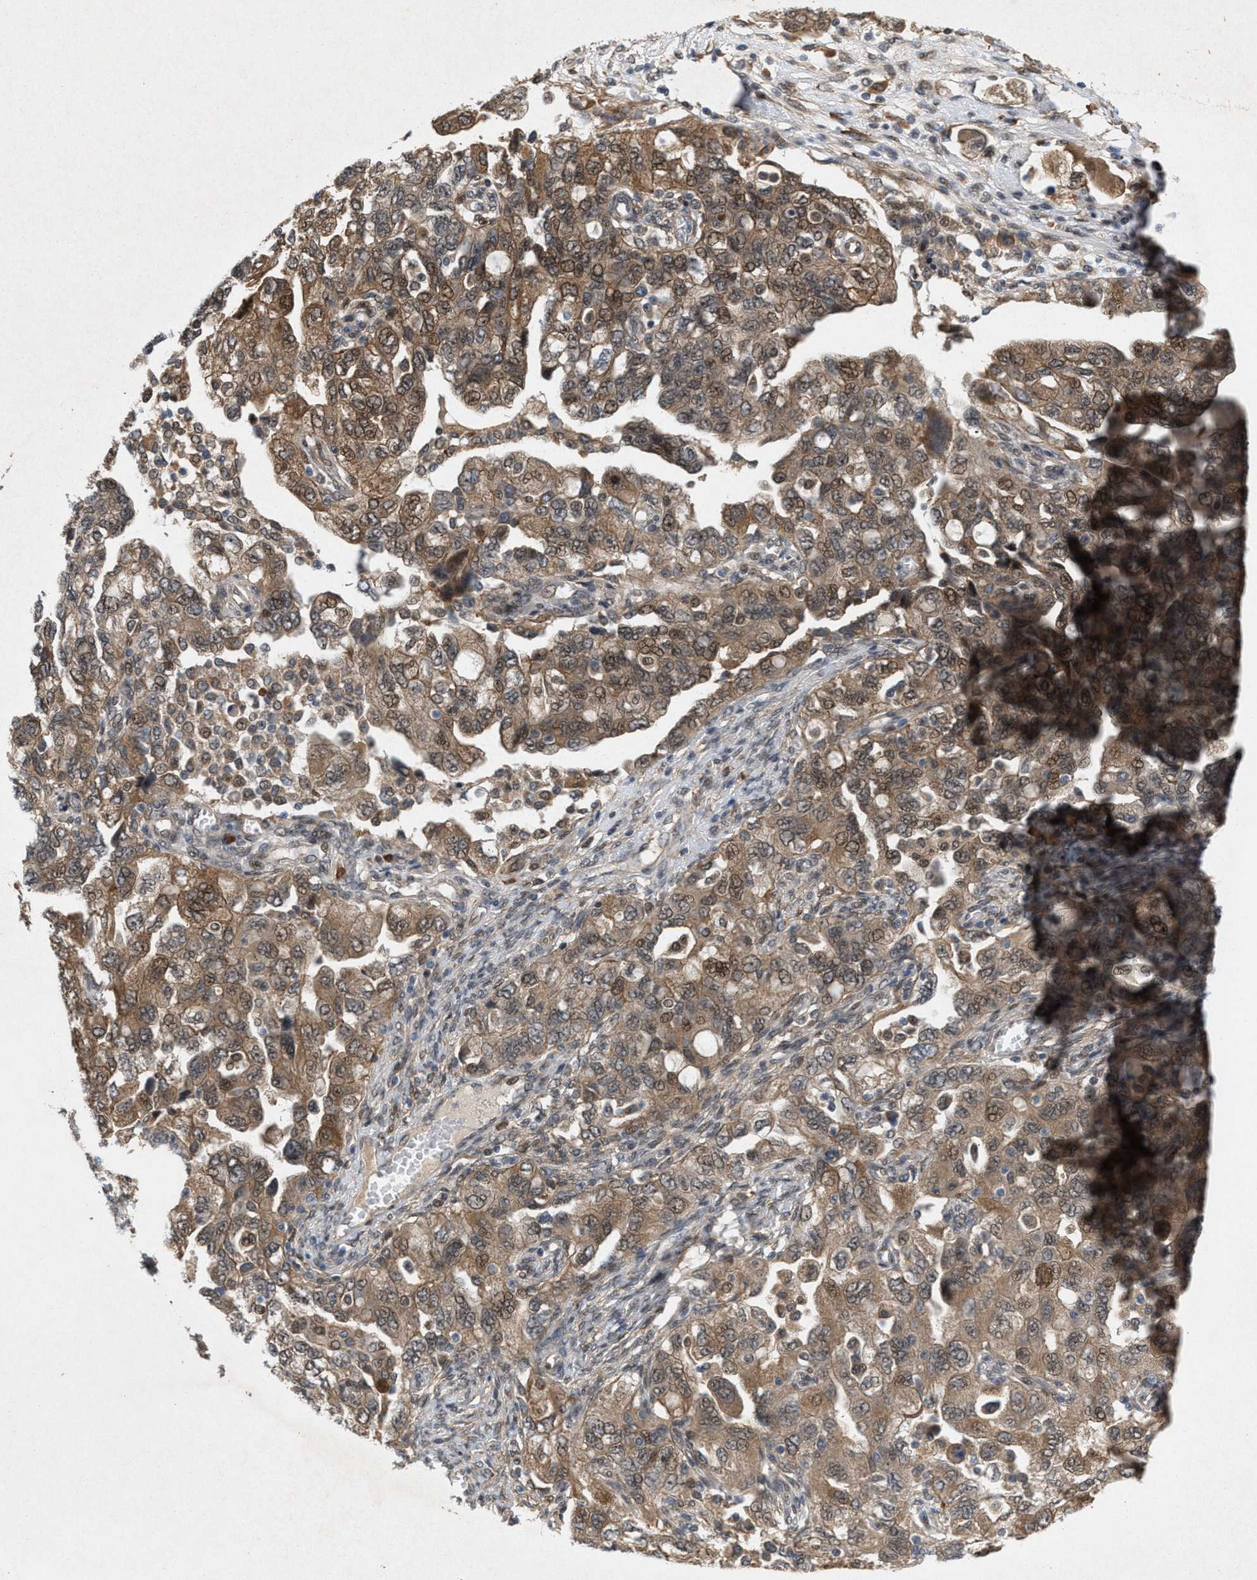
{"staining": {"intensity": "moderate", "quantity": ">75%", "location": "cytoplasmic/membranous,nuclear"}, "tissue": "ovarian cancer", "cell_type": "Tumor cells", "image_type": "cancer", "snomed": [{"axis": "morphology", "description": "Carcinoma, NOS"}, {"axis": "morphology", "description": "Cystadenocarcinoma, serous, NOS"}, {"axis": "topography", "description": "Ovary"}], "caption": "High-magnification brightfield microscopy of ovarian cancer stained with DAB (3,3'-diaminobenzidine) (brown) and counterstained with hematoxylin (blue). tumor cells exhibit moderate cytoplasmic/membranous and nuclear staining is identified in approximately>75% of cells.", "gene": "MFSD6", "patient": {"sex": "female", "age": 69}}